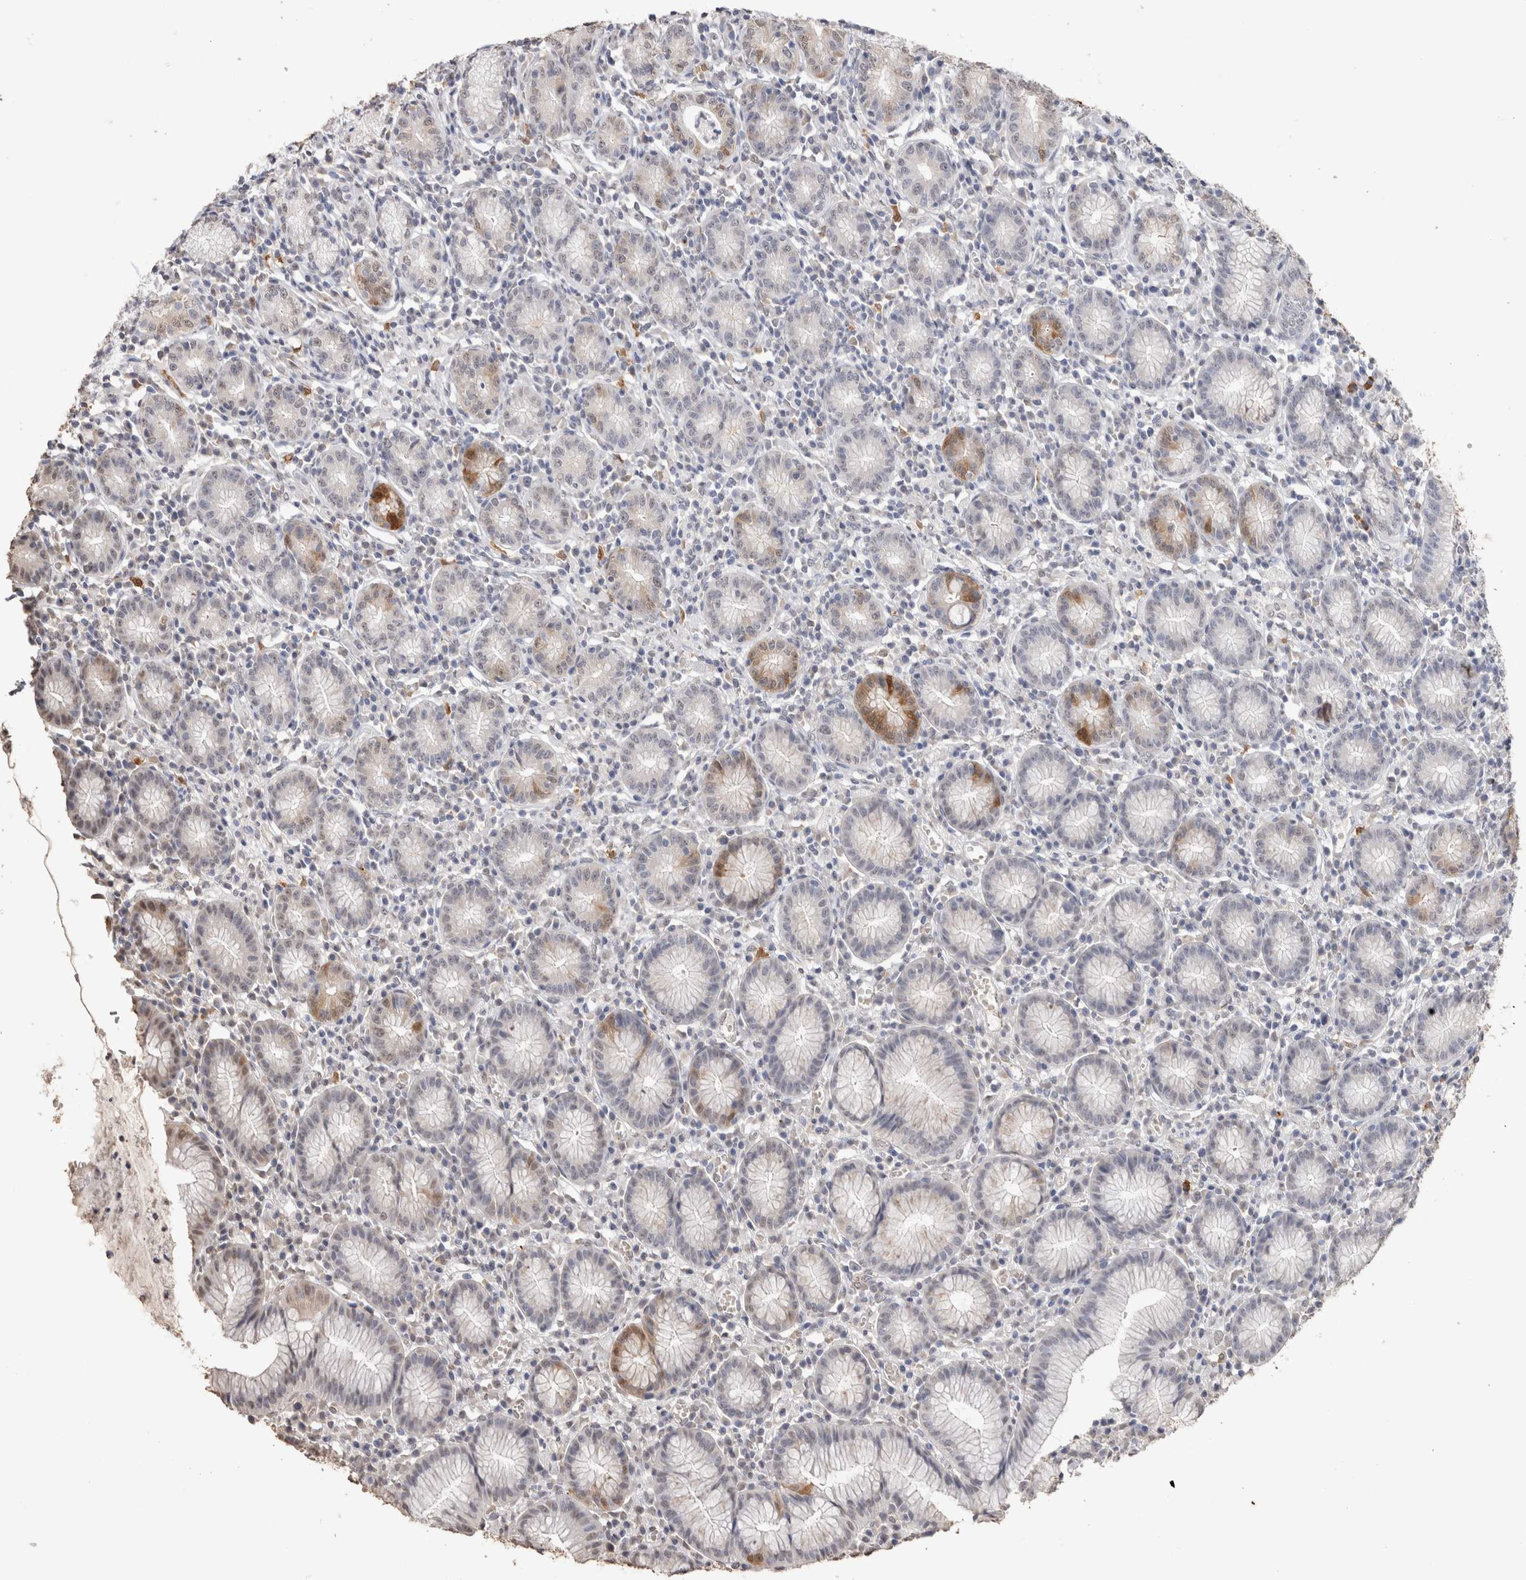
{"staining": {"intensity": "weak", "quantity": "<25%", "location": "cytoplasmic/membranous,nuclear"}, "tissue": "stomach", "cell_type": "Glandular cells", "image_type": "normal", "snomed": [{"axis": "morphology", "description": "Normal tissue, NOS"}, {"axis": "topography", "description": "Stomach"}], "caption": "The image reveals no staining of glandular cells in benign stomach. (Brightfield microscopy of DAB IHC at high magnification).", "gene": "LGALS2", "patient": {"sex": "male", "age": 55}}